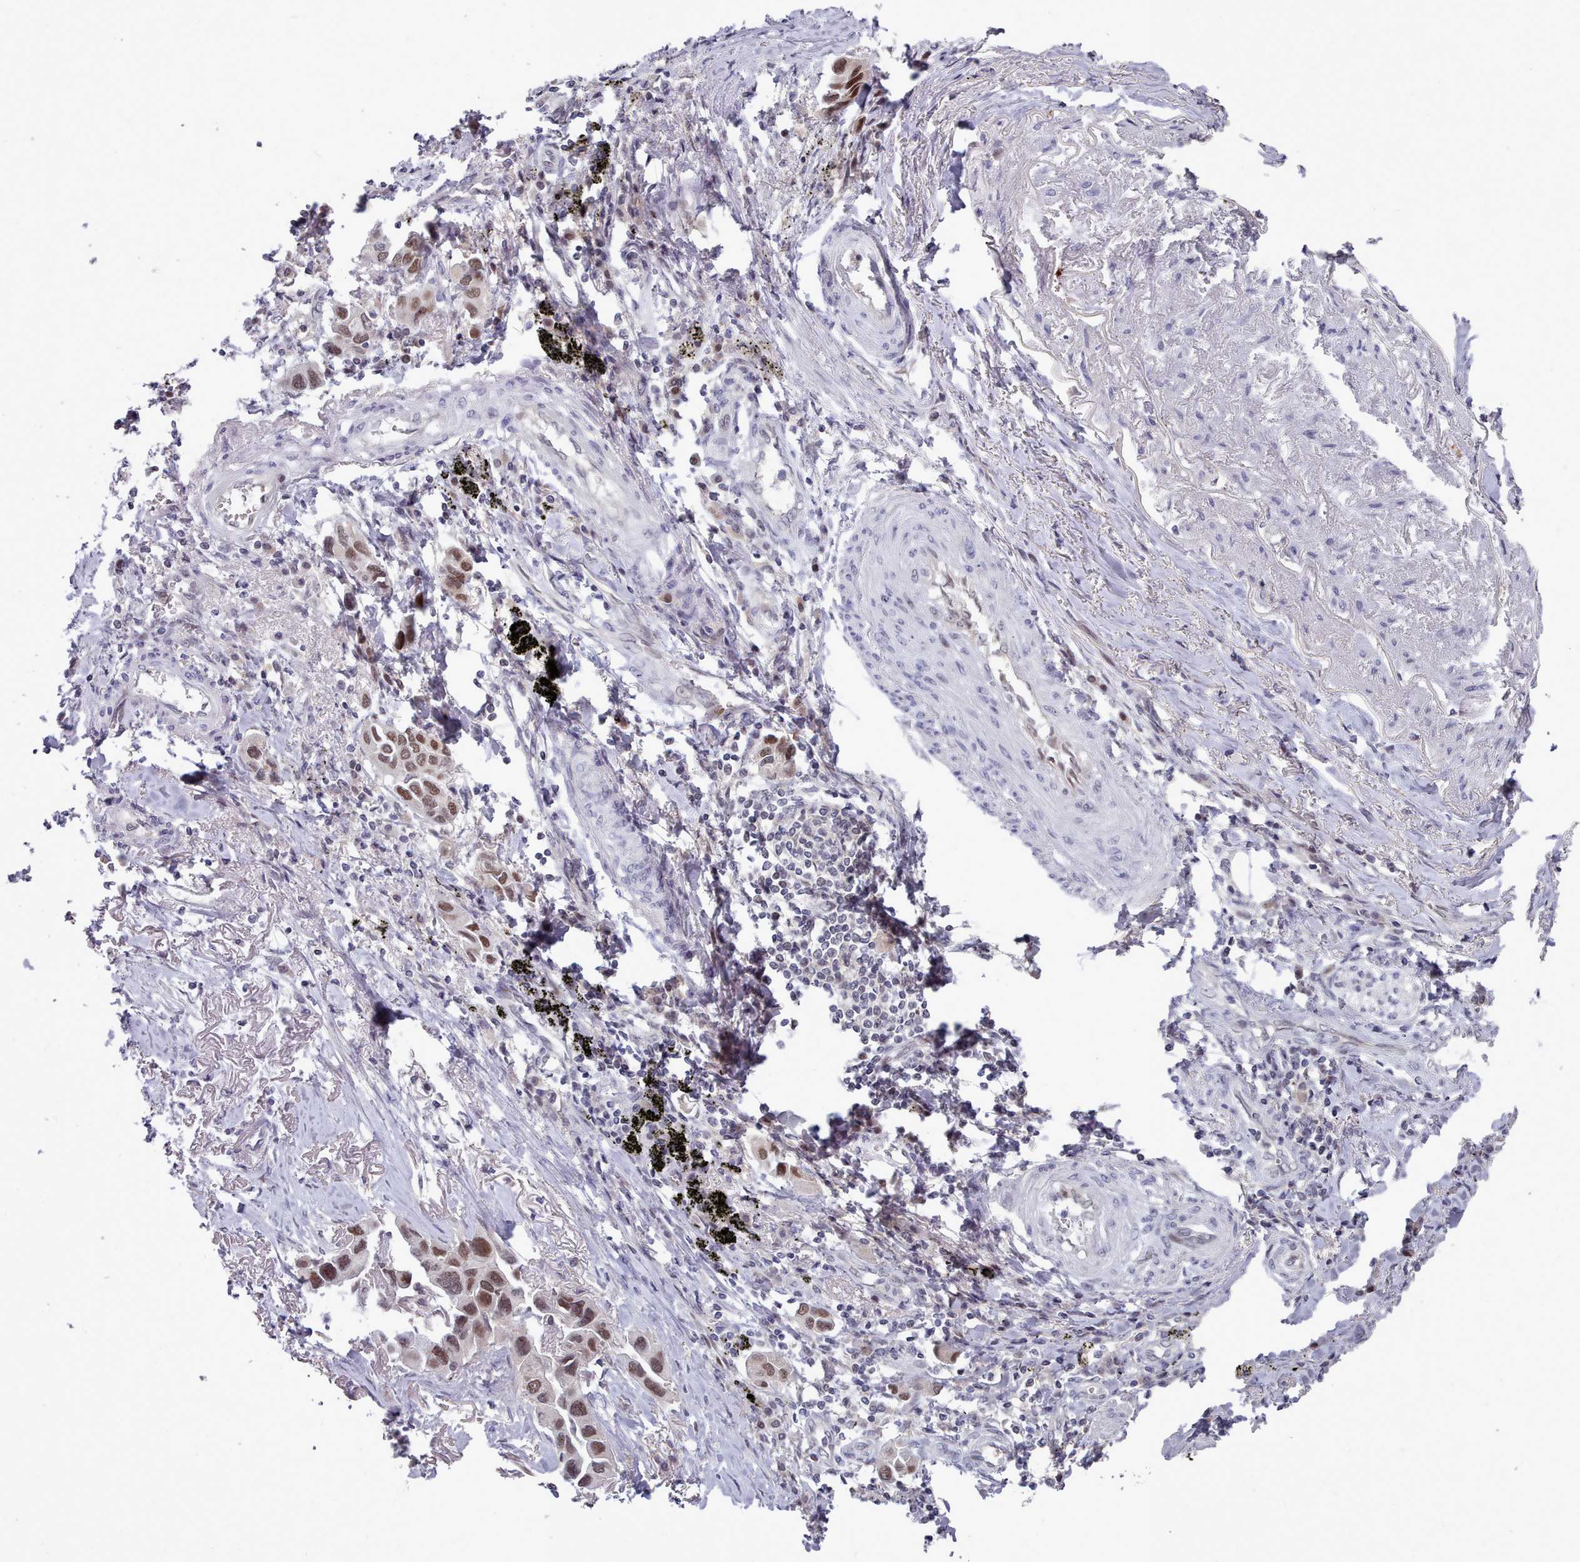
{"staining": {"intensity": "moderate", "quantity": ">75%", "location": "nuclear"}, "tissue": "lung cancer", "cell_type": "Tumor cells", "image_type": "cancer", "snomed": [{"axis": "morphology", "description": "Adenocarcinoma, NOS"}, {"axis": "topography", "description": "Lung"}], "caption": "There is medium levels of moderate nuclear staining in tumor cells of lung cancer, as demonstrated by immunohistochemical staining (brown color).", "gene": "GINS1", "patient": {"sex": "female", "age": 76}}